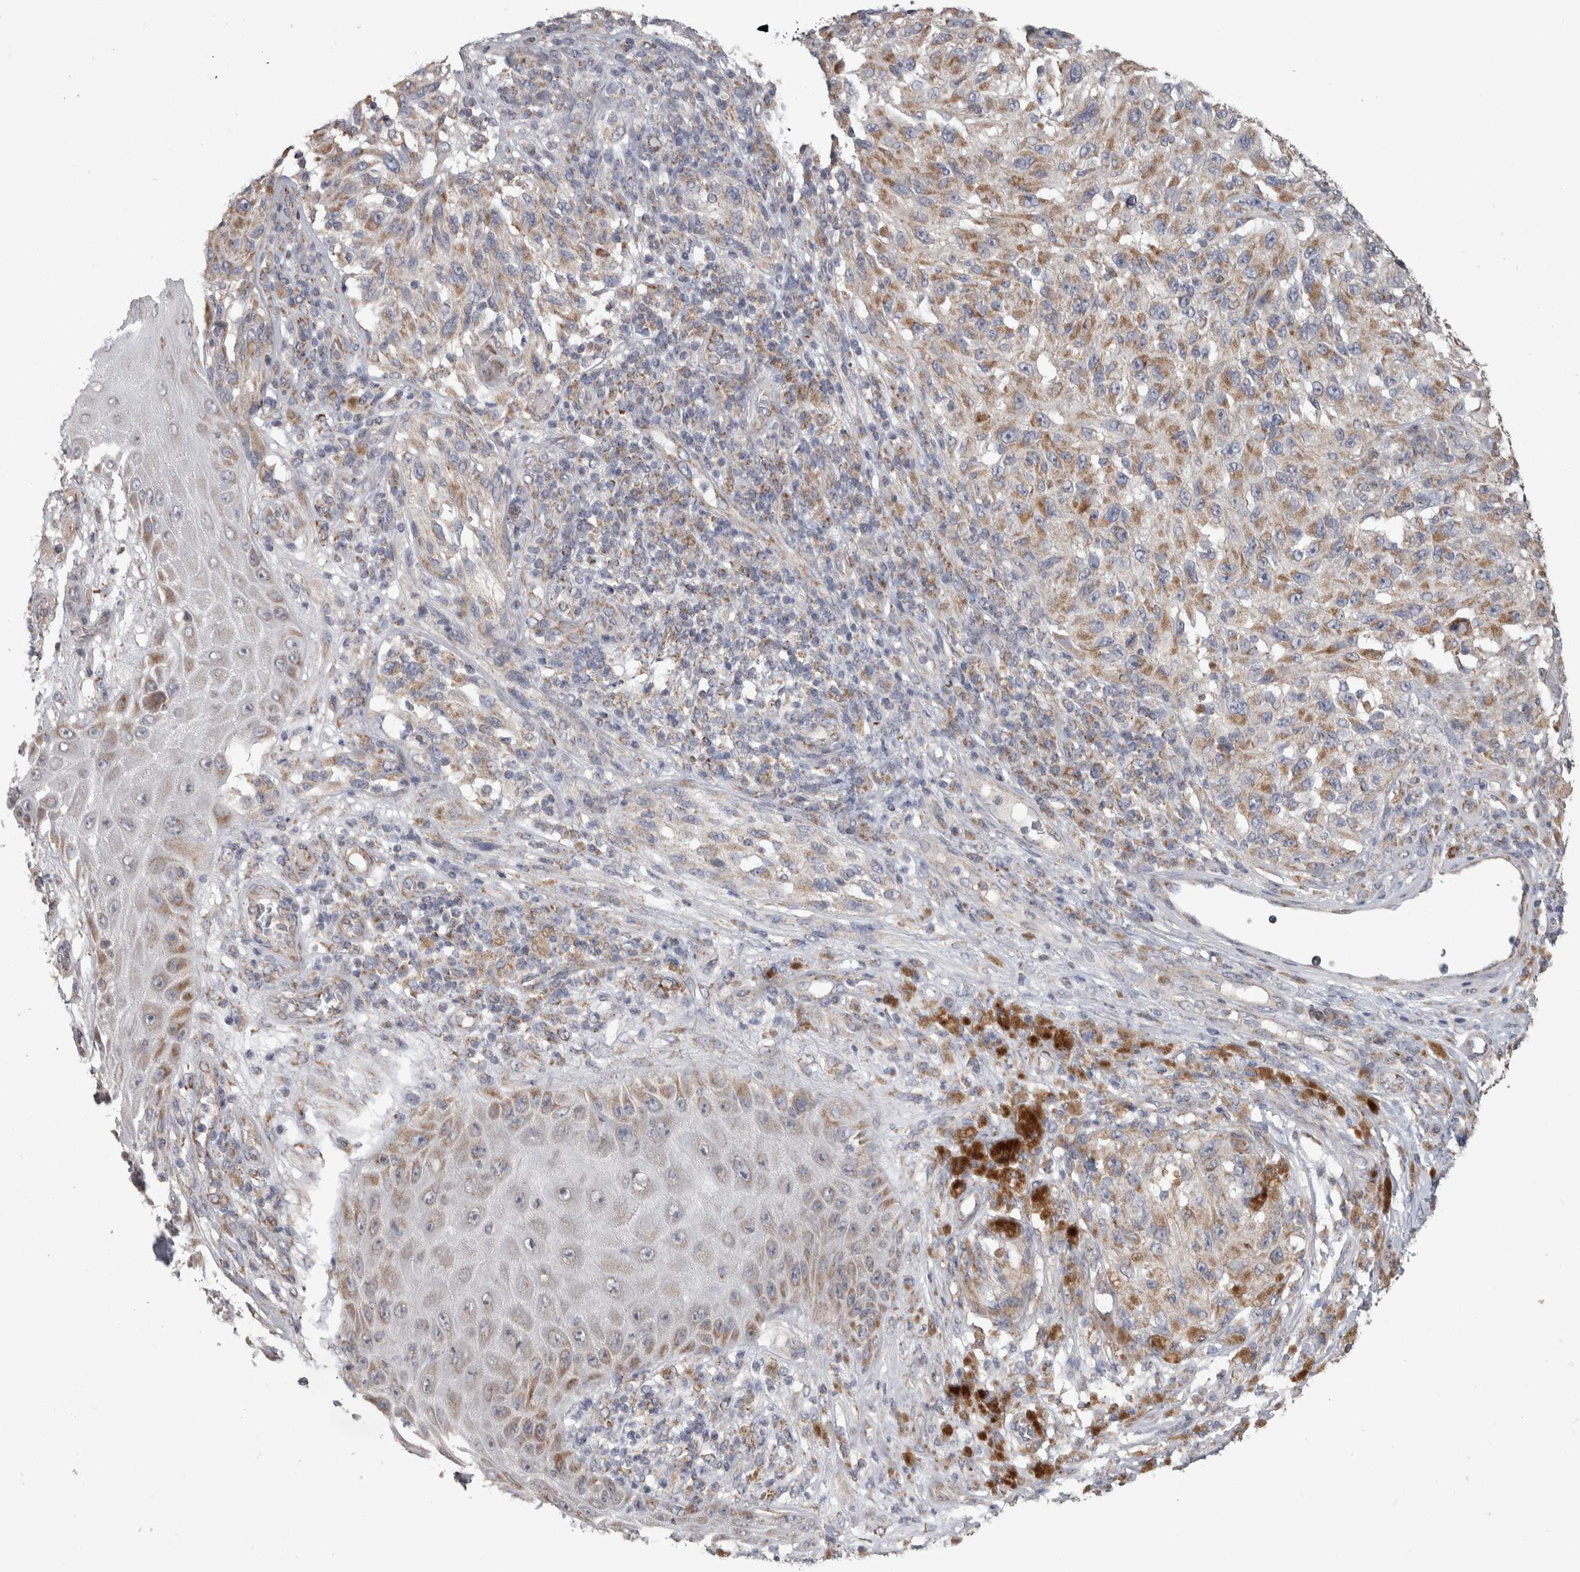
{"staining": {"intensity": "weak", "quantity": ">75%", "location": "cytoplasmic/membranous"}, "tissue": "melanoma", "cell_type": "Tumor cells", "image_type": "cancer", "snomed": [{"axis": "morphology", "description": "Malignant melanoma, NOS"}, {"axis": "topography", "description": "Skin"}], "caption": "Protein expression analysis of human malignant melanoma reveals weak cytoplasmic/membranous positivity in about >75% of tumor cells. Nuclei are stained in blue.", "gene": "SCO1", "patient": {"sex": "female", "age": 73}}